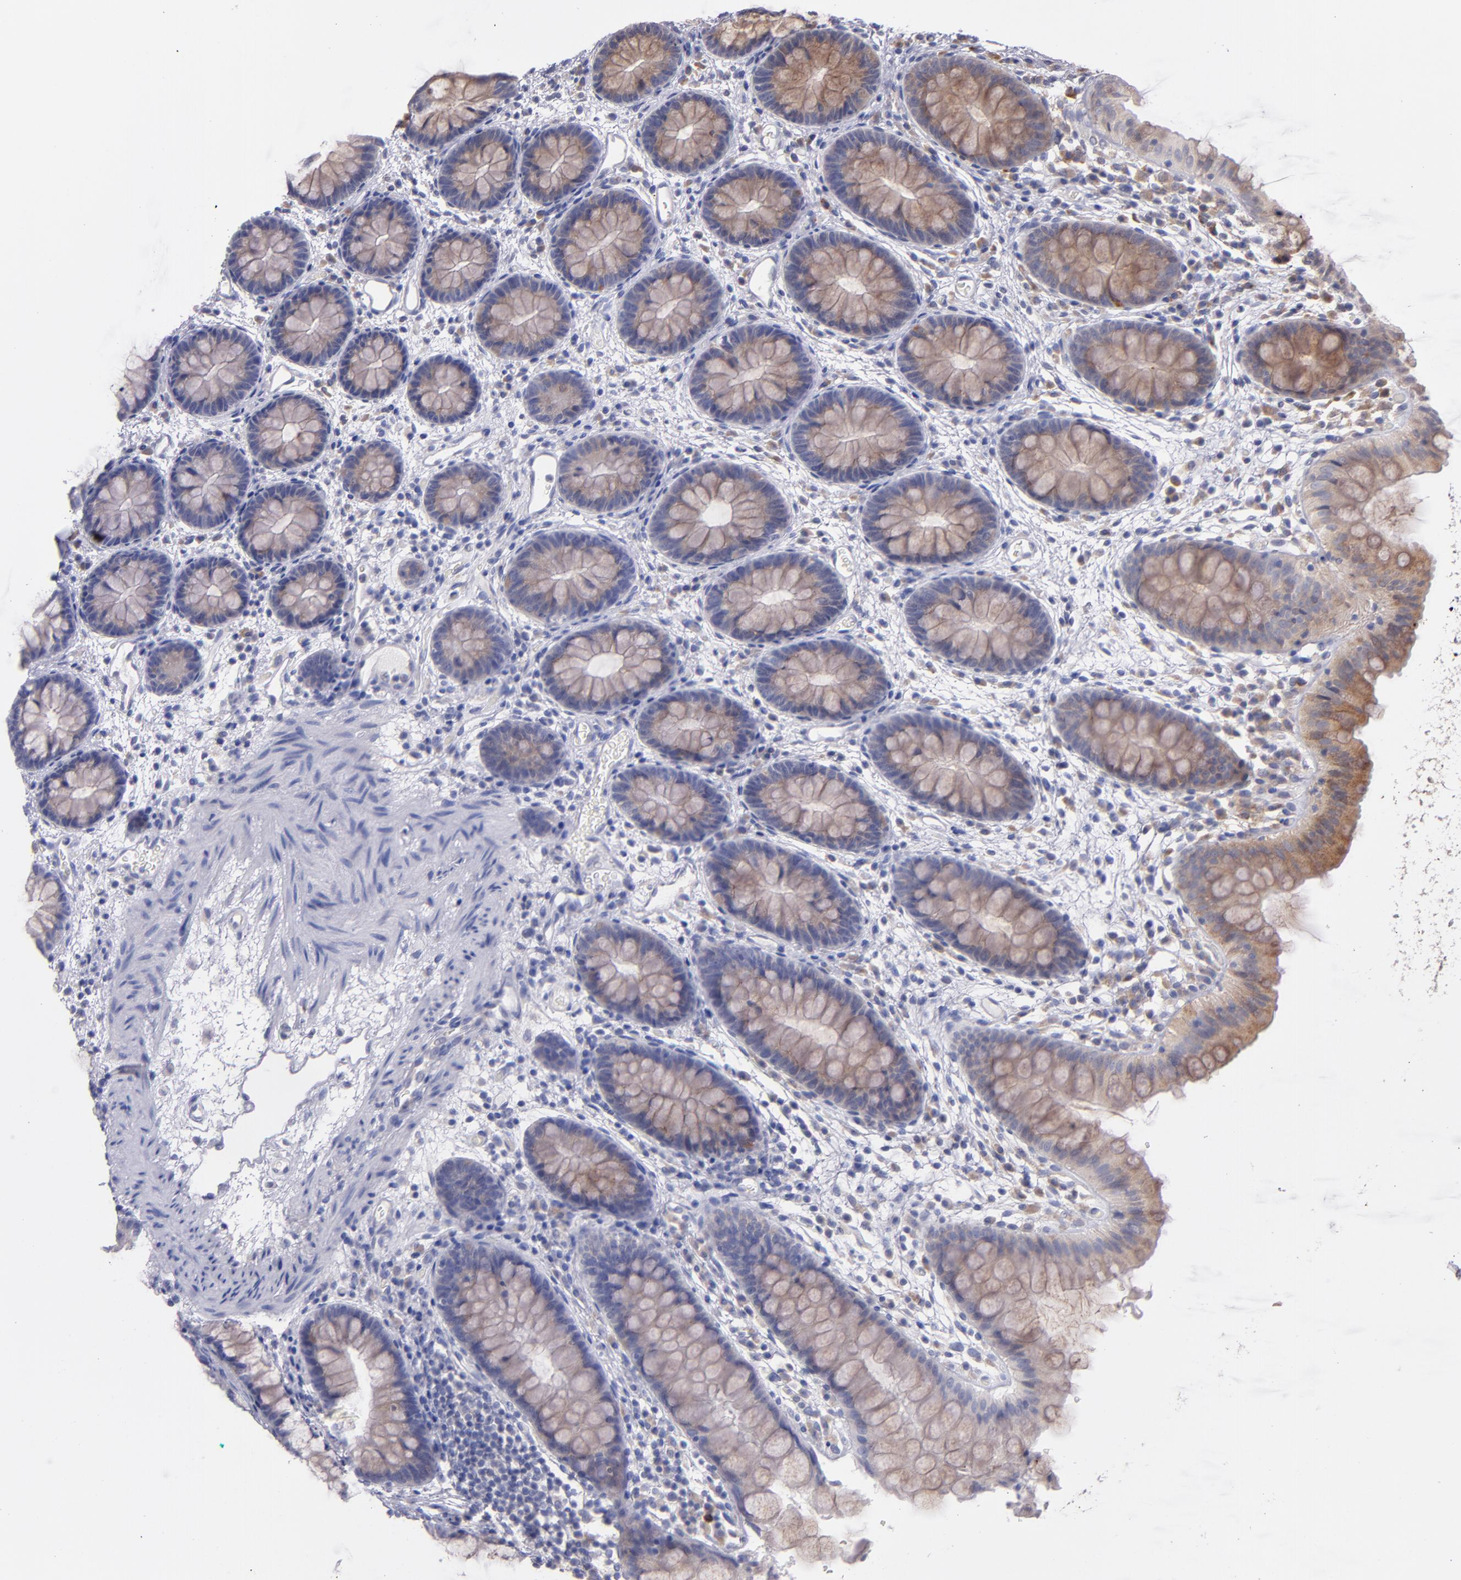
{"staining": {"intensity": "negative", "quantity": "none", "location": "none"}, "tissue": "colon", "cell_type": "Endothelial cells", "image_type": "normal", "snomed": [{"axis": "morphology", "description": "Normal tissue, NOS"}, {"axis": "topography", "description": "Smooth muscle"}, {"axis": "topography", "description": "Colon"}], "caption": "Immunohistochemistry of normal human colon reveals no expression in endothelial cells.", "gene": "IFIH1", "patient": {"sex": "male", "age": 67}}